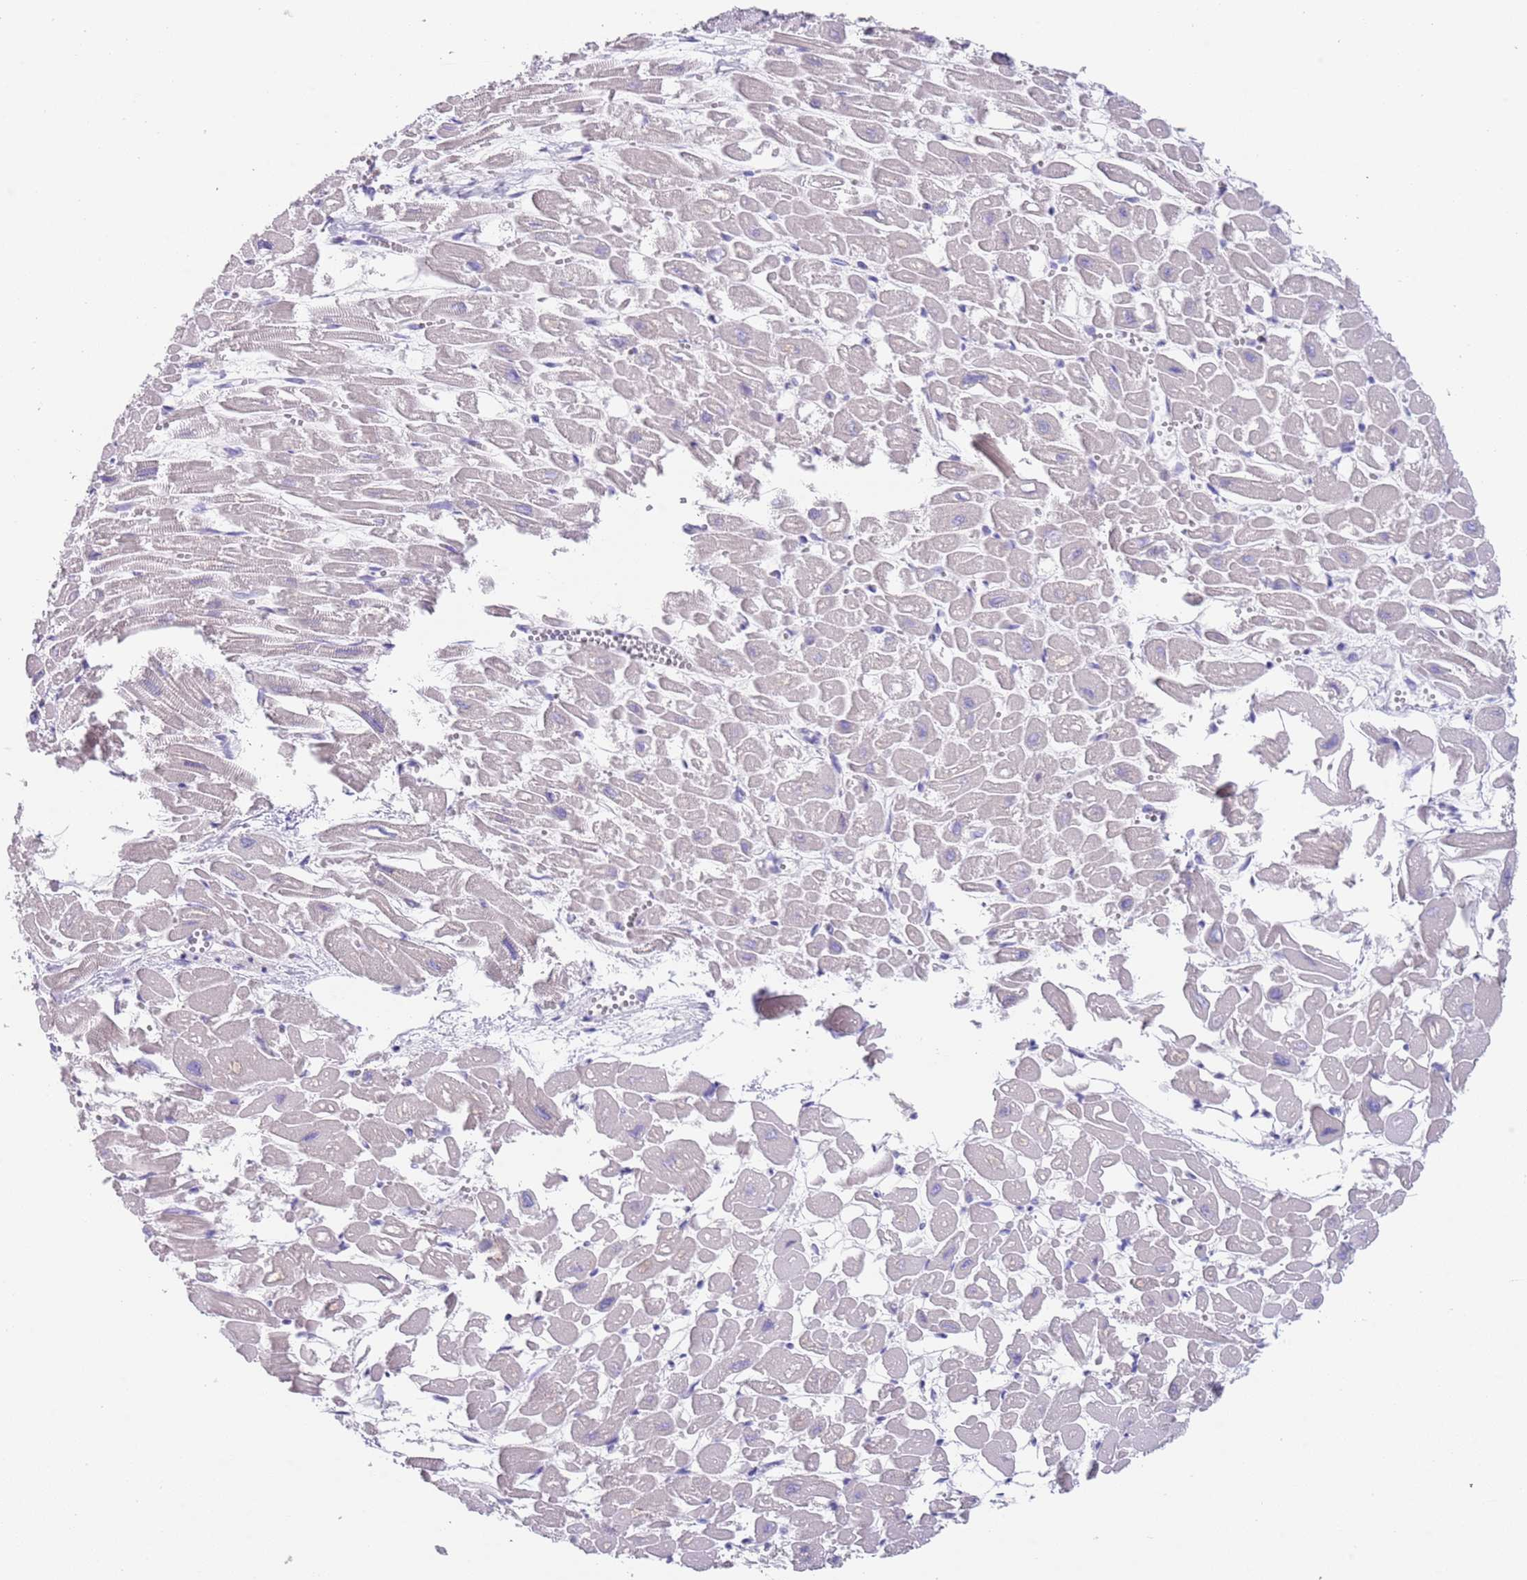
{"staining": {"intensity": "weak", "quantity": "25%-75%", "location": "cytoplasmic/membranous"}, "tissue": "heart muscle", "cell_type": "Cardiomyocytes", "image_type": "normal", "snomed": [{"axis": "morphology", "description": "Normal tissue, NOS"}, {"axis": "topography", "description": "Heart"}], "caption": "IHC photomicrograph of benign heart muscle stained for a protein (brown), which shows low levels of weak cytoplasmic/membranous staining in approximately 25%-75% of cardiomyocytes.", "gene": "SPIRE2", "patient": {"sex": "male", "age": 54}}